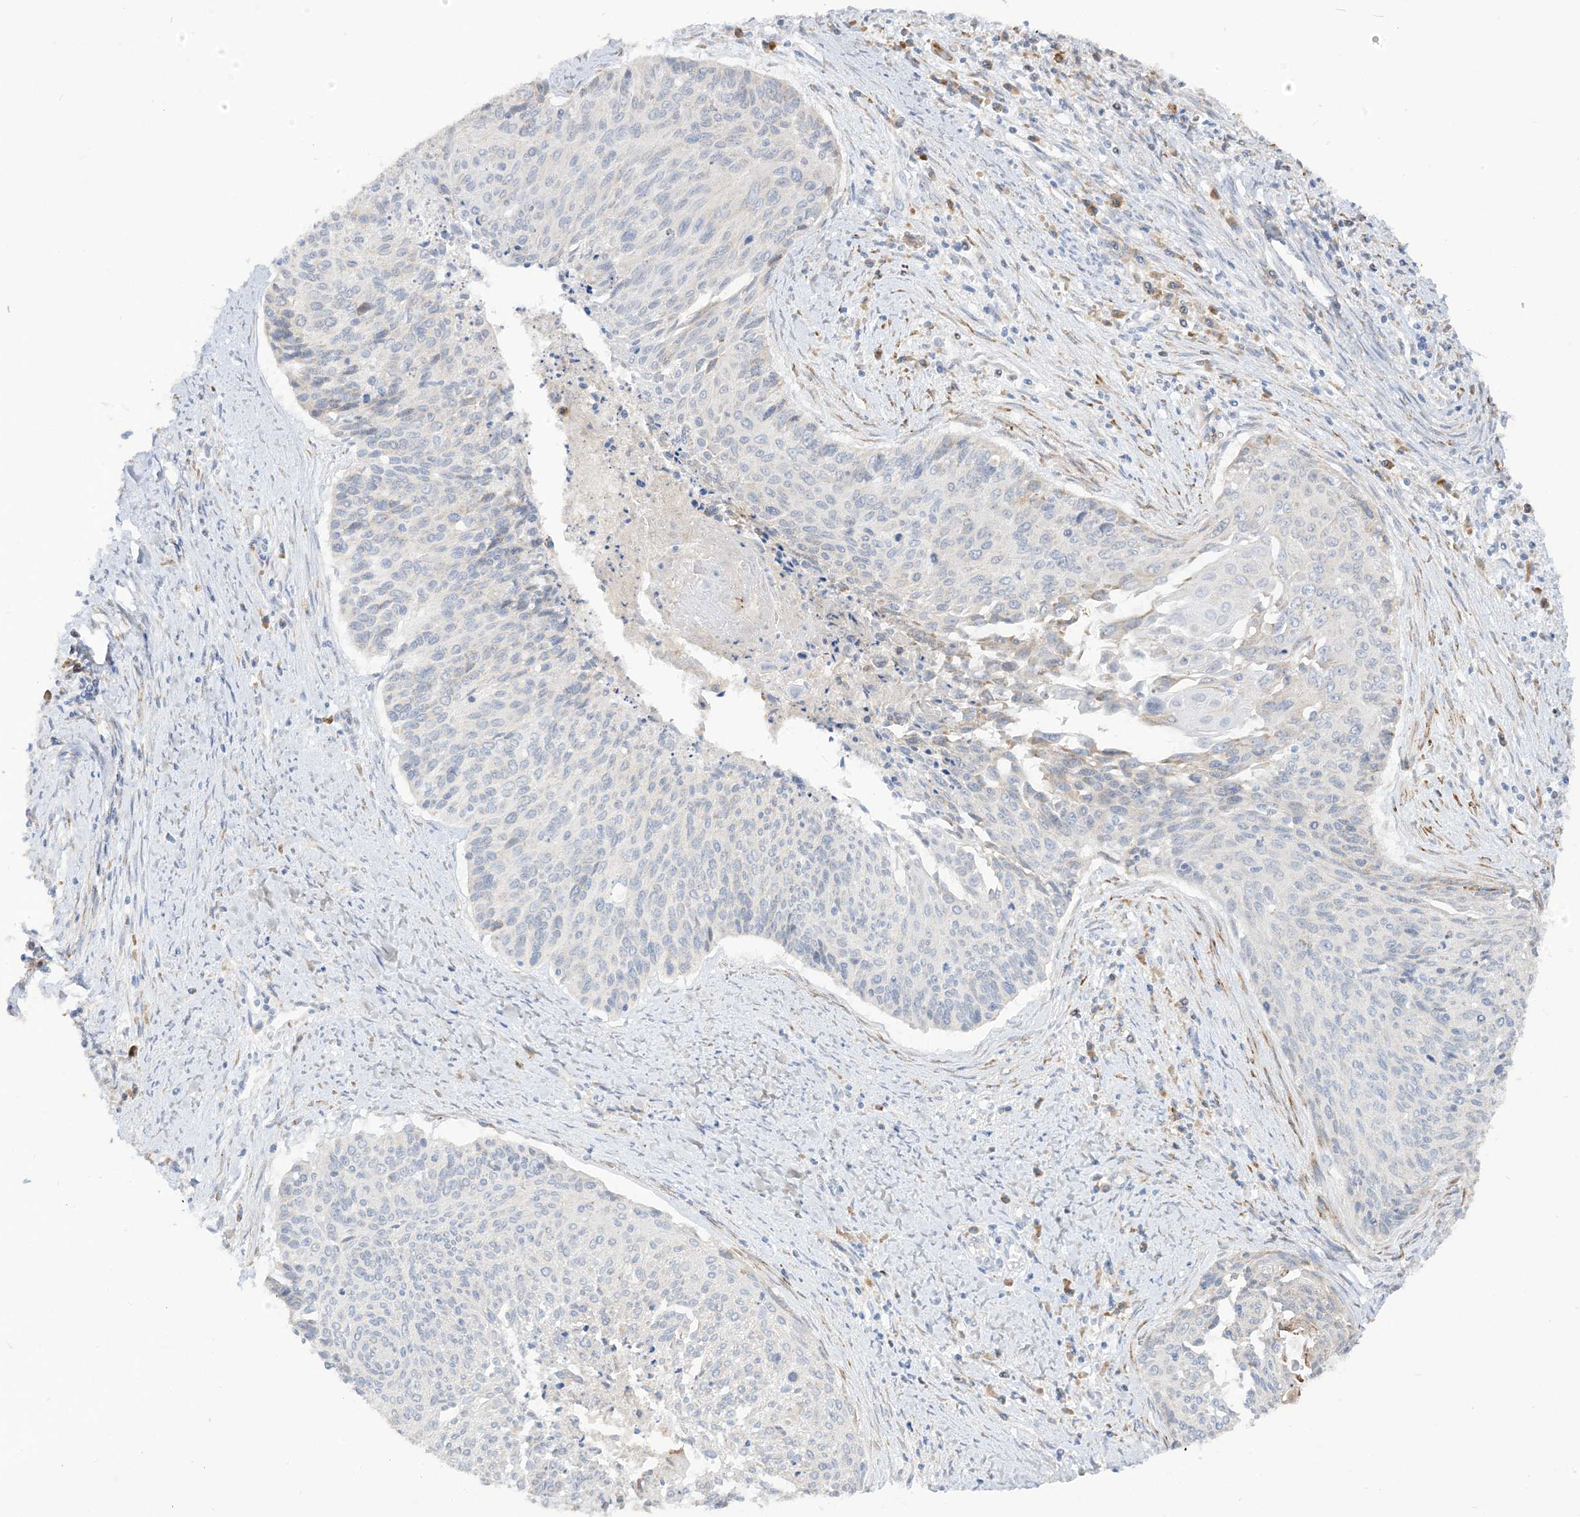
{"staining": {"intensity": "negative", "quantity": "none", "location": "none"}, "tissue": "cervical cancer", "cell_type": "Tumor cells", "image_type": "cancer", "snomed": [{"axis": "morphology", "description": "Squamous cell carcinoma, NOS"}, {"axis": "topography", "description": "Cervix"}], "caption": "This micrograph is of squamous cell carcinoma (cervical) stained with immunohistochemistry (IHC) to label a protein in brown with the nuclei are counter-stained blue. There is no staining in tumor cells.", "gene": "LOXL3", "patient": {"sex": "female", "age": 55}}